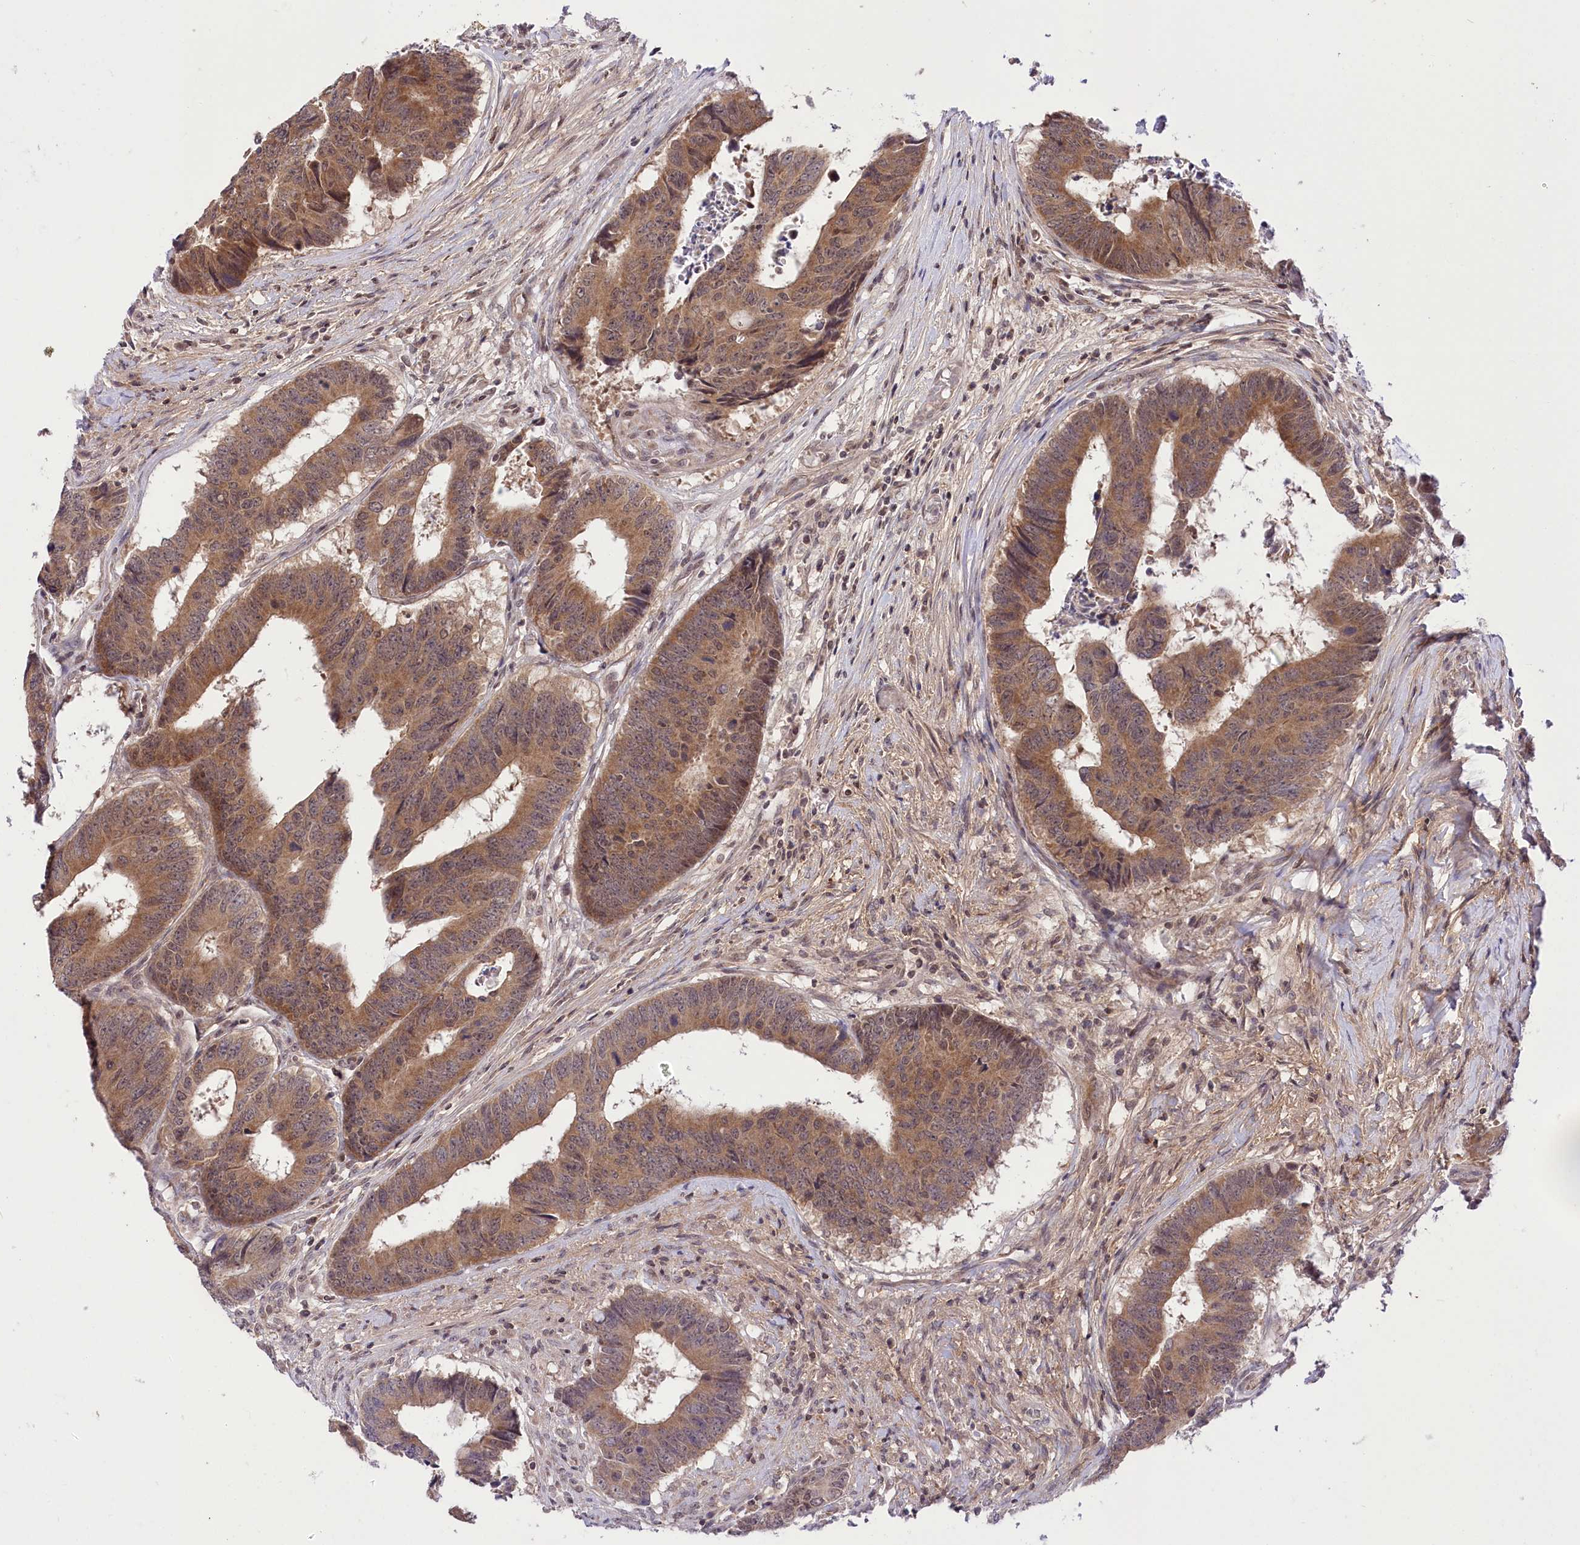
{"staining": {"intensity": "moderate", "quantity": ">75%", "location": "cytoplasmic/membranous"}, "tissue": "colorectal cancer", "cell_type": "Tumor cells", "image_type": "cancer", "snomed": [{"axis": "morphology", "description": "Adenocarcinoma, NOS"}, {"axis": "topography", "description": "Rectum"}], "caption": "Colorectal adenocarcinoma tissue reveals moderate cytoplasmic/membranous positivity in approximately >75% of tumor cells", "gene": "ZMAT2", "patient": {"sex": "male", "age": 84}}